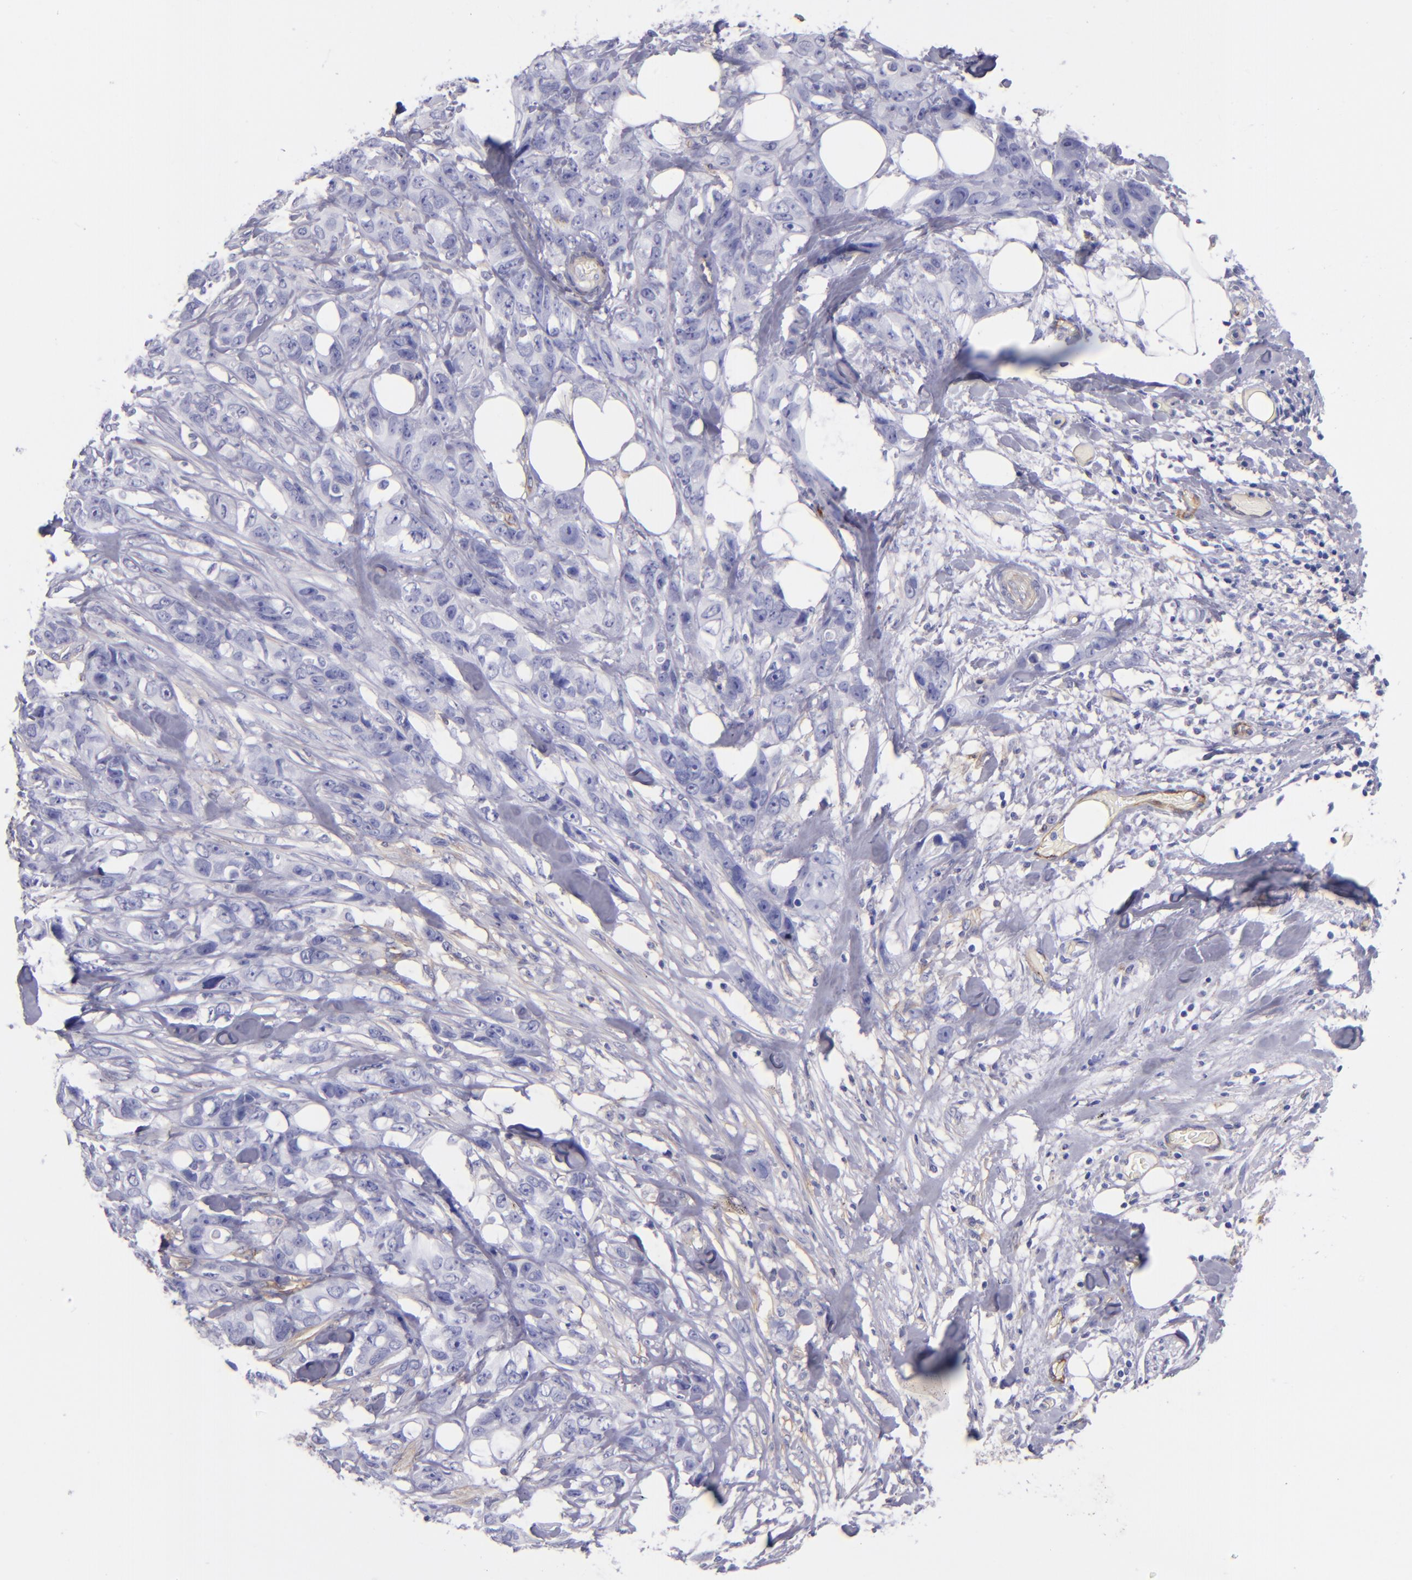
{"staining": {"intensity": "negative", "quantity": "none", "location": "none"}, "tissue": "stomach cancer", "cell_type": "Tumor cells", "image_type": "cancer", "snomed": [{"axis": "morphology", "description": "Adenocarcinoma, NOS"}, {"axis": "topography", "description": "Stomach, upper"}], "caption": "Tumor cells show no significant staining in stomach adenocarcinoma.", "gene": "ENTPD1", "patient": {"sex": "male", "age": 47}}